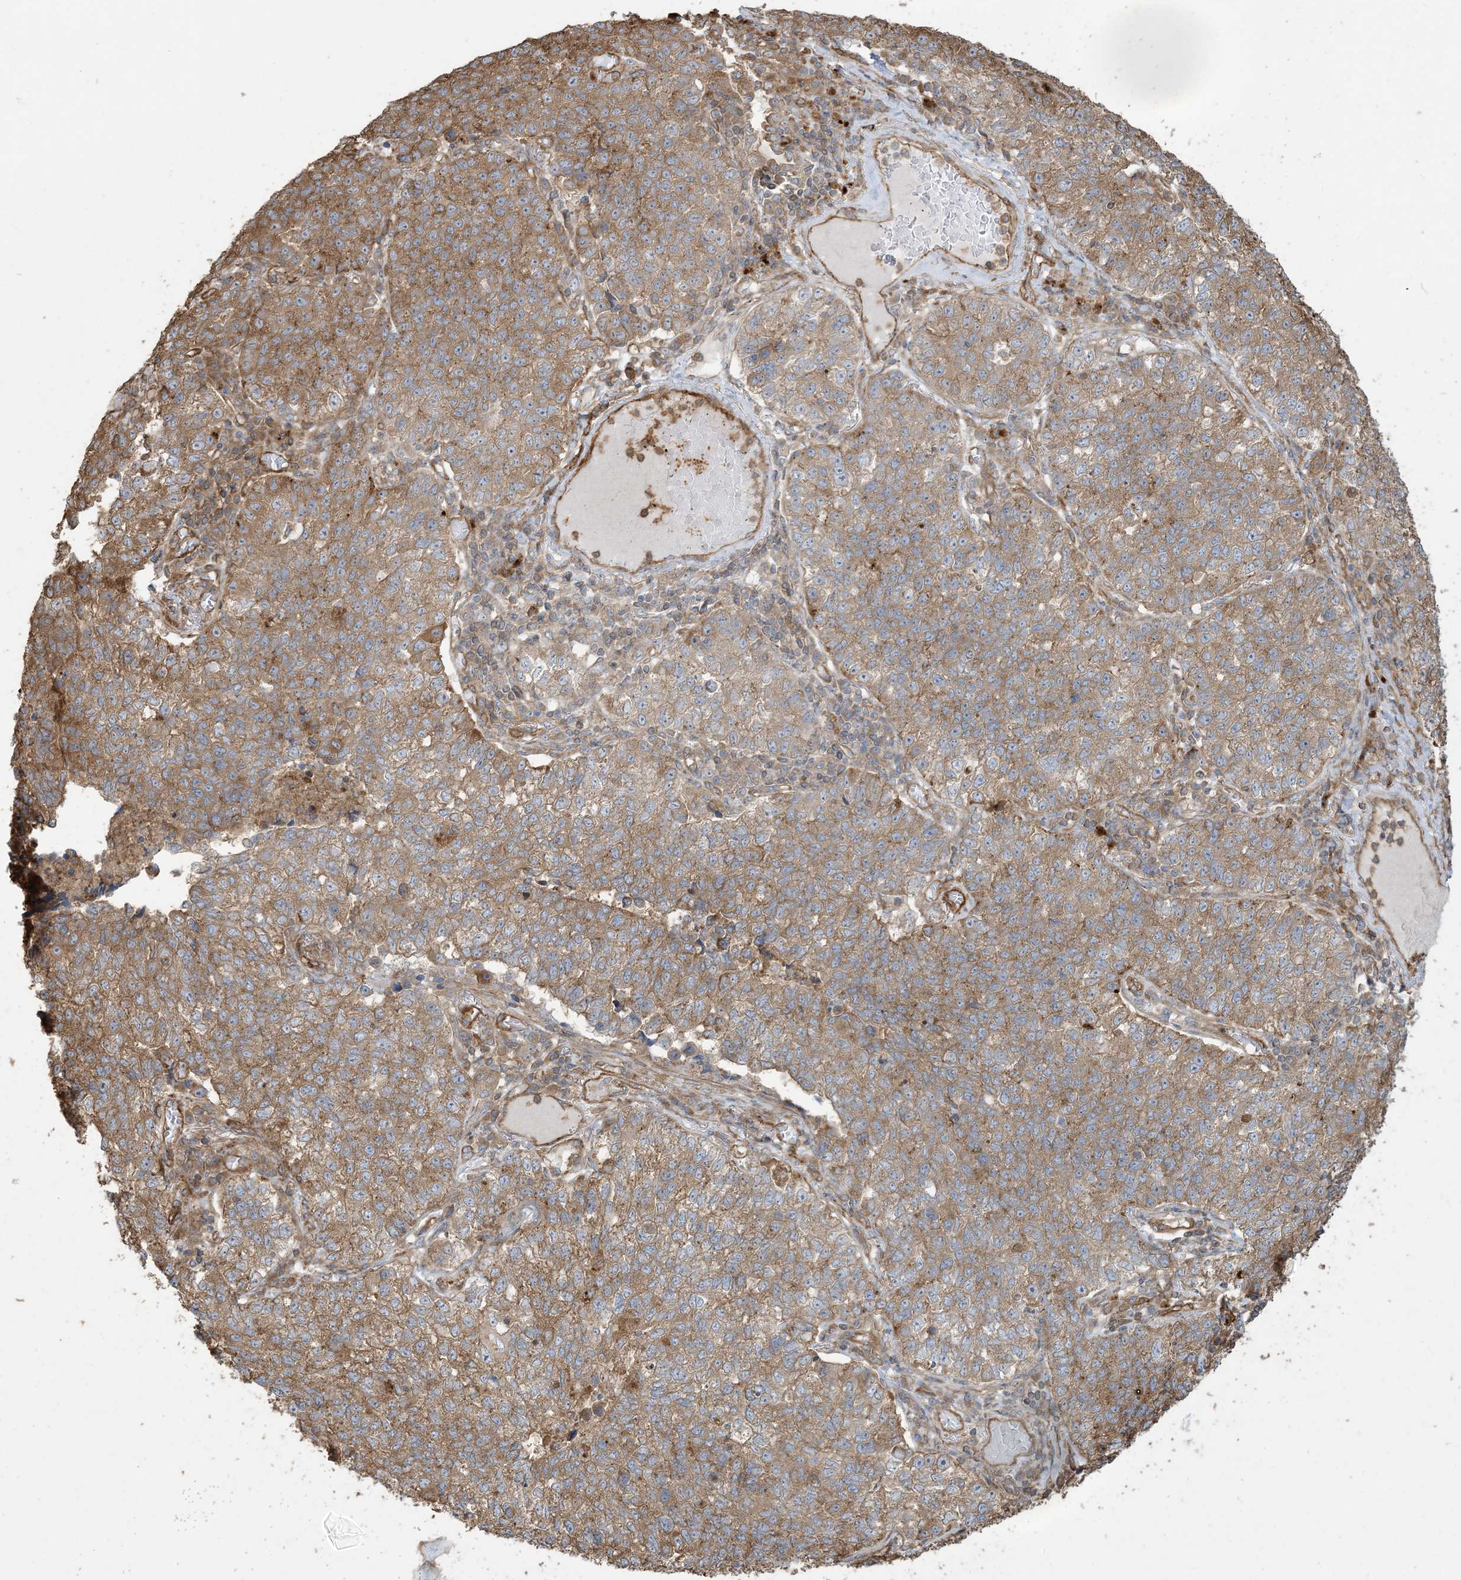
{"staining": {"intensity": "moderate", "quantity": ">75%", "location": "cytoplasmic/membranous"}, "tissue": "lung cancer", "cell_type": "Tumor cells", "image_type": "cancer", "snomed": [{"axis": "morphology", "description": "Adenocarcinoma, NOS"}, {"axis": "topography", "description": "Lung"}], "caption": "About >75% of tumor cells in human lung adenocarcinoma reveal moderate cytoplasmic/membranous protein expression as visualized by brown immunohistochemical staining.", "gene": "KLHL18", "patient": {"sex": "male", "age": 49}}